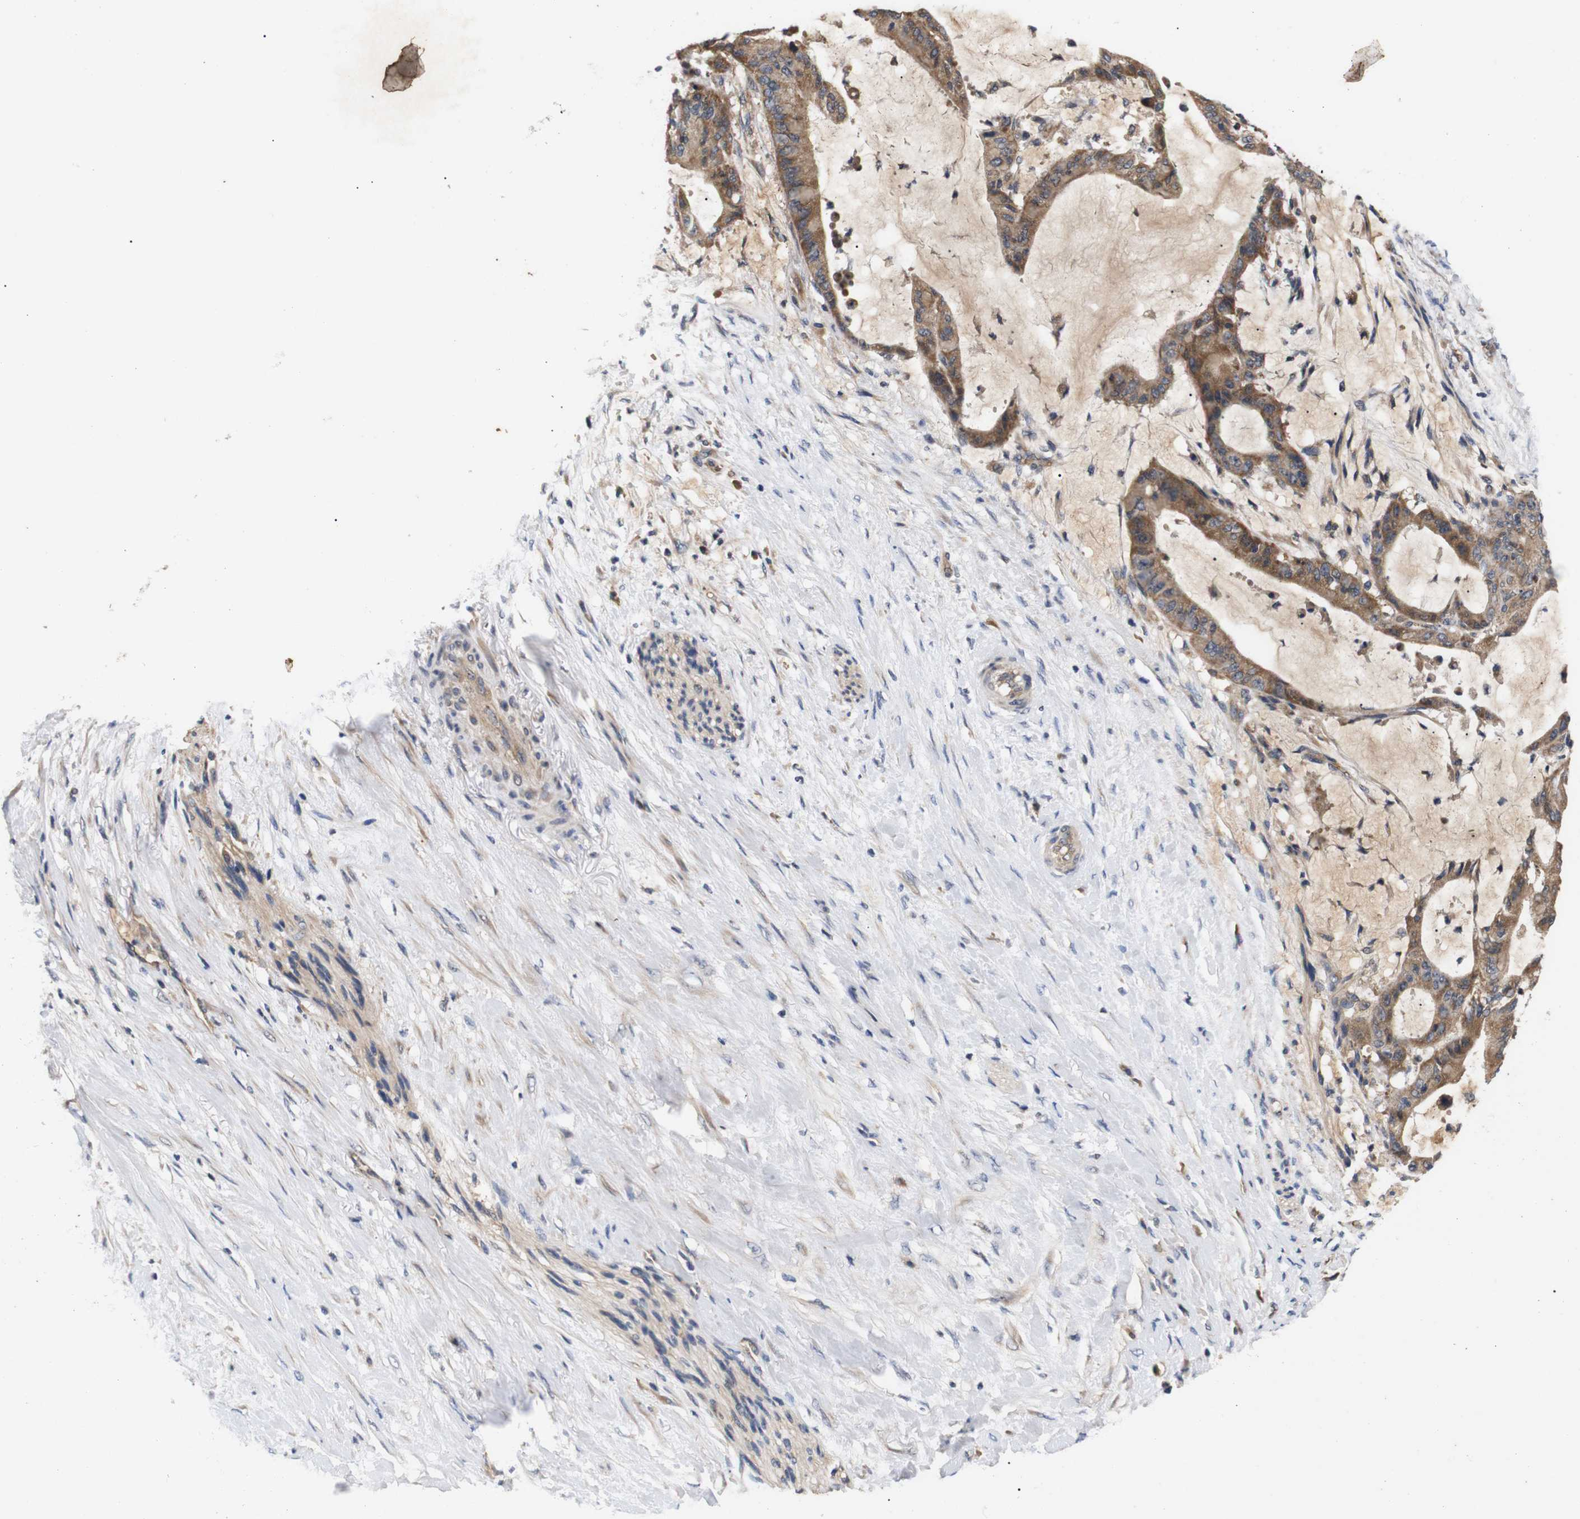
{"staining": {"intensity": "moderate", "quantity": ">75%", "location": "cytoplasmic/membranous"}, "tissue": "liver cancer", "cell_type": "Tumor cells", "image_type": "cancer", "snomed": [{"axis": "morphology", "description": "Cholangiocarcinoma"}, {"axis": "topography", "description": "Liver"}], "caption": "Immunohistochemistry image of cholangiocarcinoma (liver) stained for a protein (brown), which reveals medium levels of moderate cytoplasmic/membranous expression in approximately >75% of tumor cells.", "gene": "RIPK1", "patient": {"sex": "female", "age": 73}}